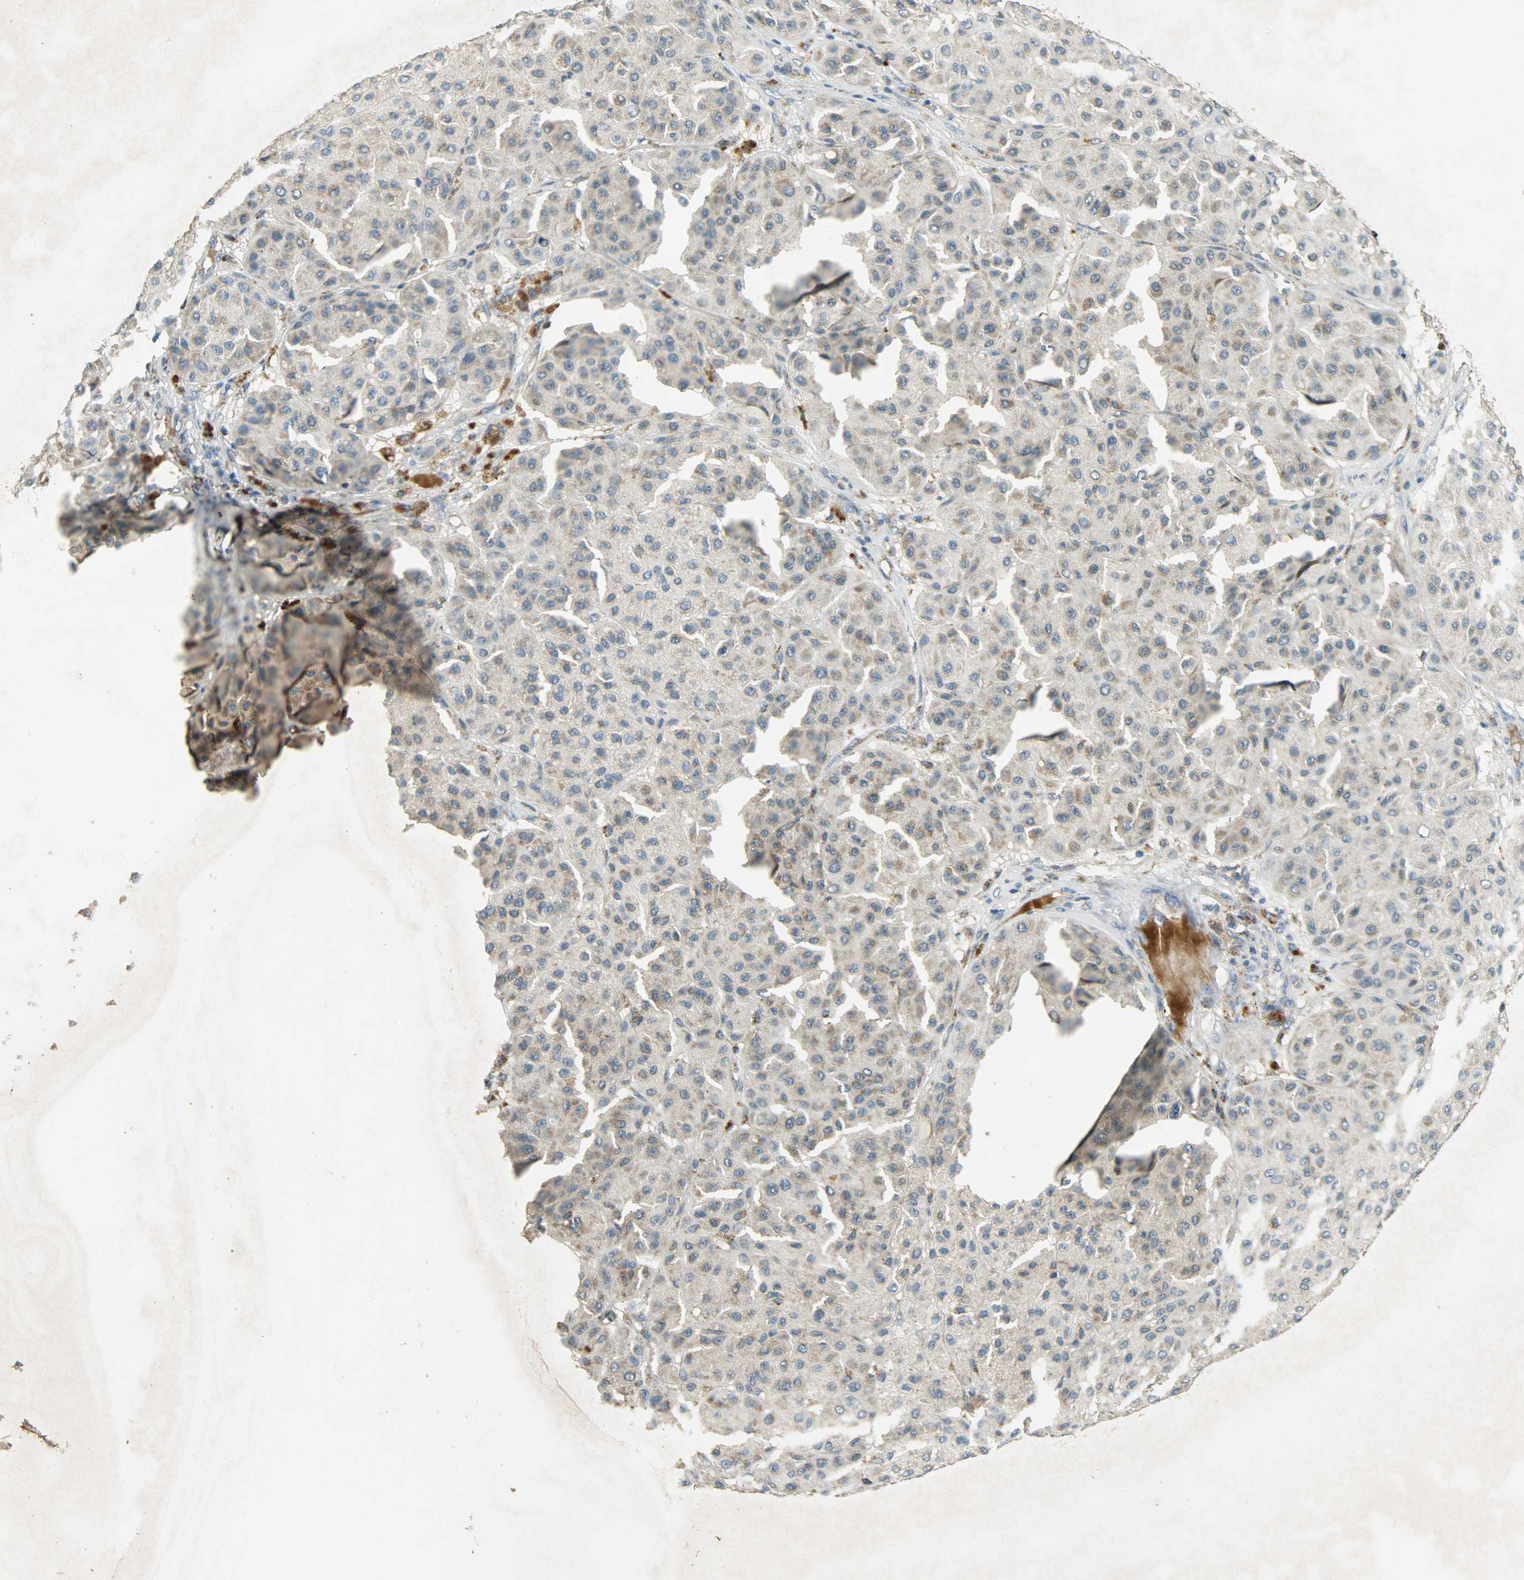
{"staining": {"intensity": "weak", "quantity": ">75%", "location": "cytoplasmic/membranous"}, "tissue": "melanoma", "cell_type": "Tumor cells", "image_type": "cancer", "snomed": [{"axis": "morphology", "description": "Normal tissue, NOS"}, {"axis": "morphology", "description": "Malignant melanoma, Metastatic site"}, {"axis": "topography", "description": "Skin"}], "caption": "Malignant melanoma (metastatic site) was stained to show a protein in brown. There is low levels of weak cytoplasmic/membranous expression in approximately >75% of tumor cells. Nuclei are stained in blue.", "gene": "HDHD5", "patient": {"sex": "male", "age": 41}}